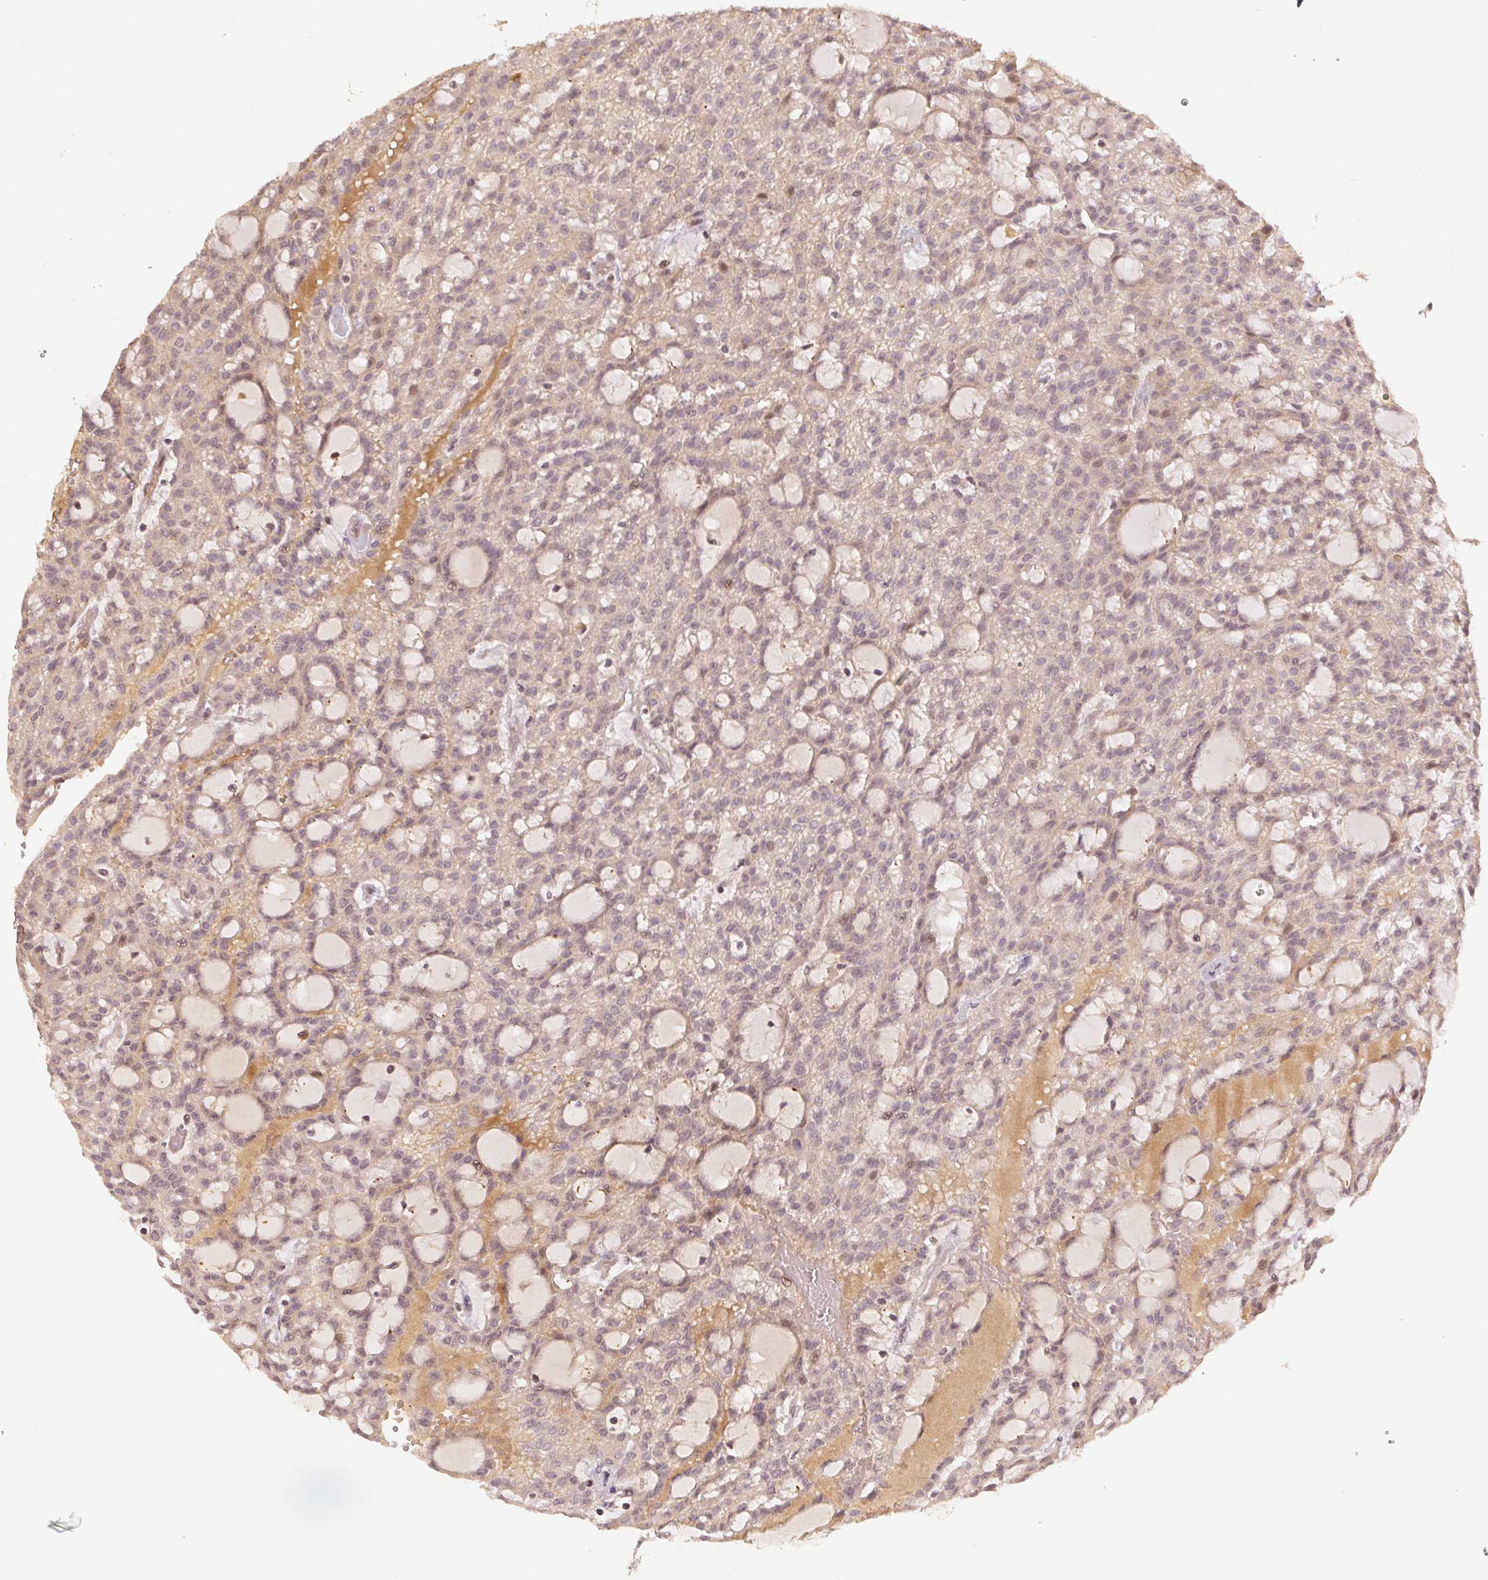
{"staining": {"intensity": "negative", "quantity": "none", "location": "none"}, "tissue": "renal cancer", "cell_type": "Tumor cells", "image_type": "cancer", "snomed": [{"axis": "morphology", "description": "Adenocarcinoma, NOS"}, {"axis": "topography", "description": "Kidney"}], "caption": "IHC histopathology image of neoplastic tissue: renal cancer stained with DAB (3,3'-diaminobenzidine) exhibits no significant protein expression in tumor cells.", "gene": "SERPINE1", "patient": {"sex": "male", "age": 63}}